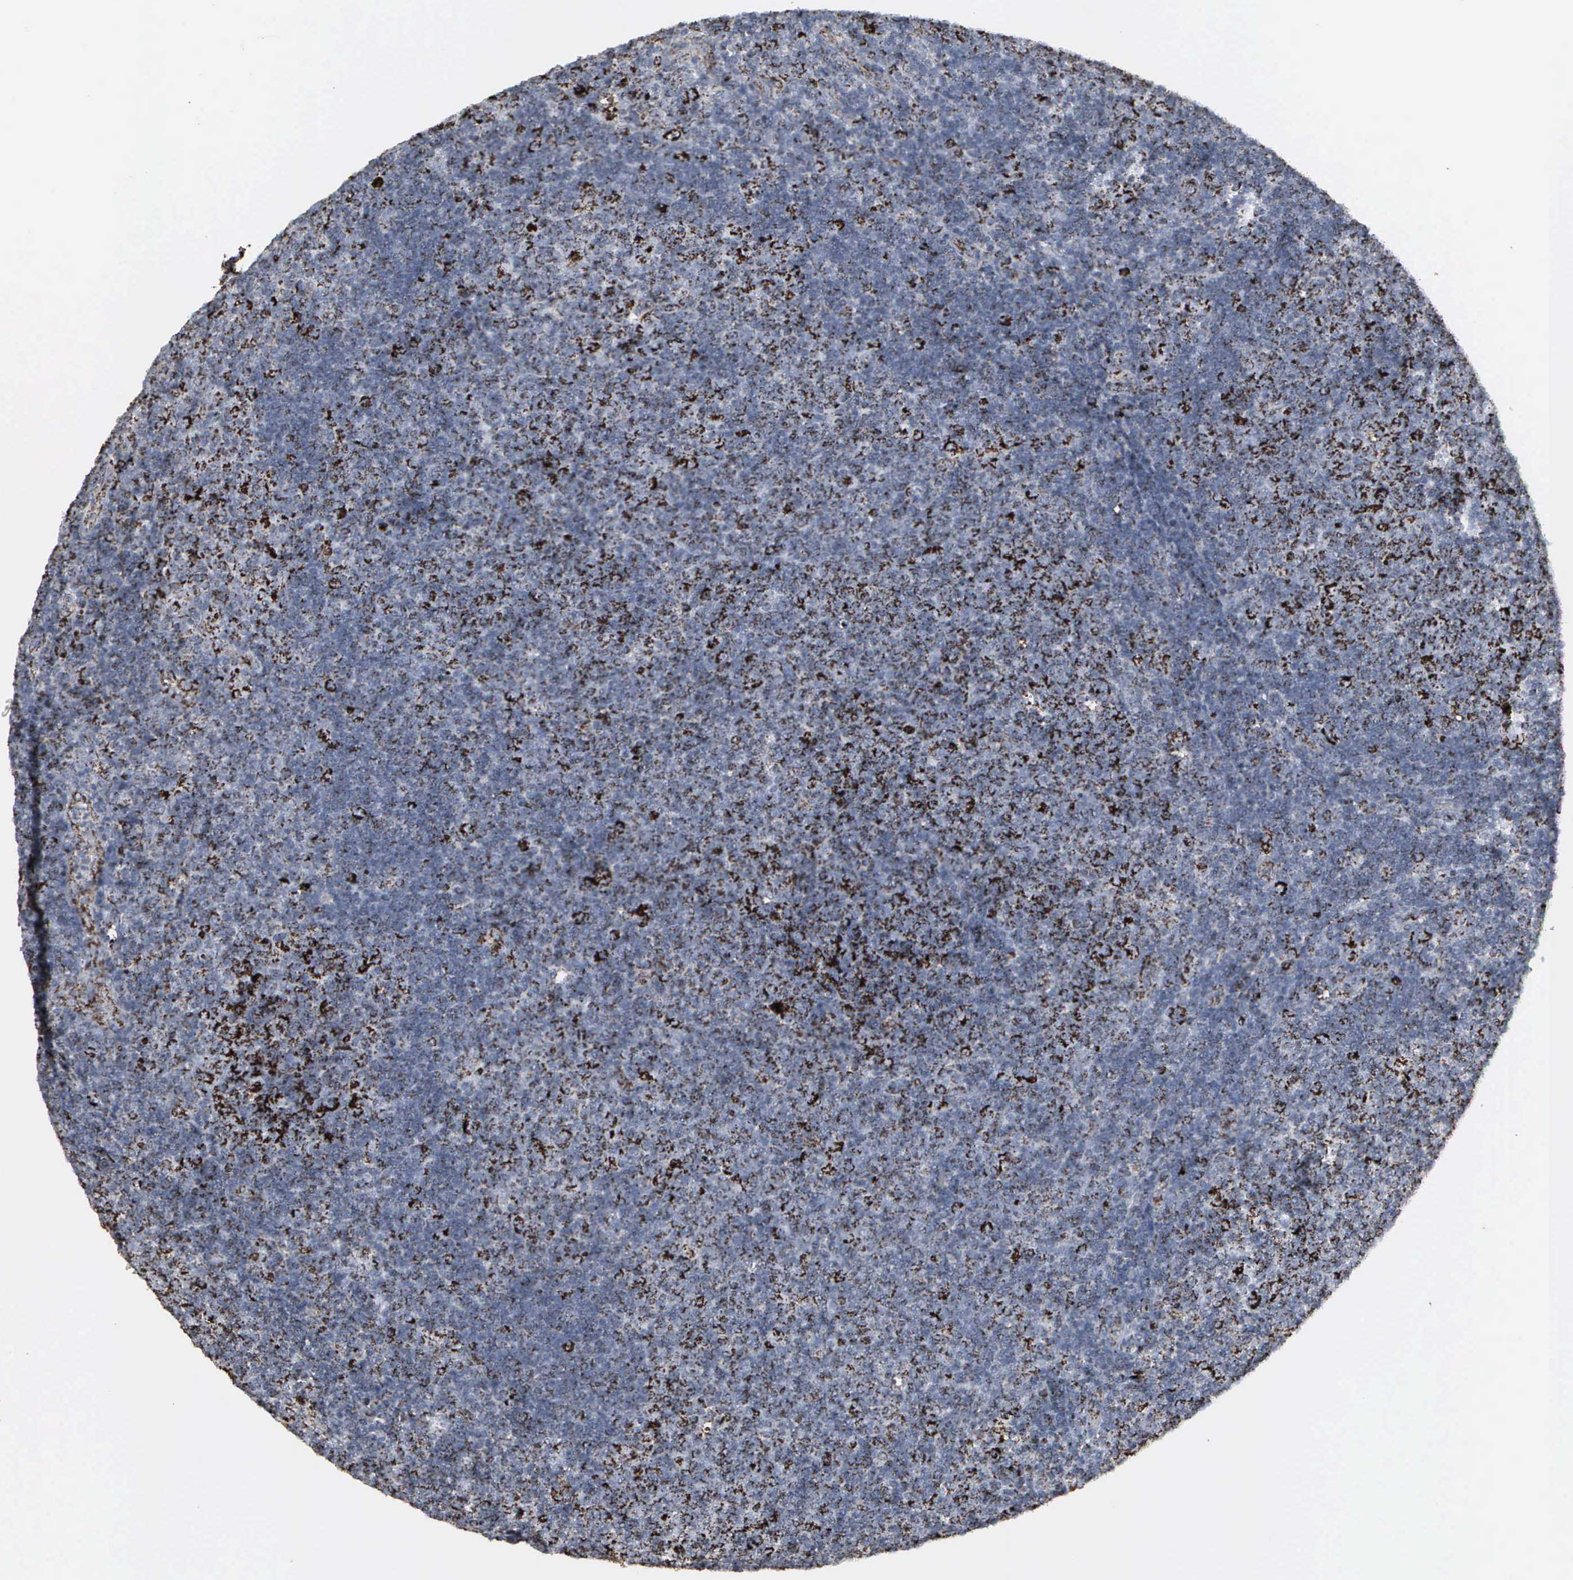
{"staining": {"intensity": "strong", "quantity": "25%-75%", "location": "cytoplasmic/membranous"}, "tissue": "lymphoma", "cell_type": "Tumor cells", "image_type": "cancer", "snomed": [{"axis": "morphology", "description": "Malignant lymphoma, non-Hodgkin's type, Low grade"}, {"axis": "topography", "description": "Lymph node"}], "caption": "Immunohistochemistry staining of lymphoma, which reveals high levels of strong cytoplasmic/membranous positivity in approximately 25%-75% of tumor cells indicating strong cytoplasmic/membranous protein positivity. The staining was performed using DAB (3,3'-diaminobenzidine) (brown) for protein detection and nuclei were counterstained in hematoxylin (blue).", "gene": "HSPA9", "patient": {"sex": "male", "age": 49}}